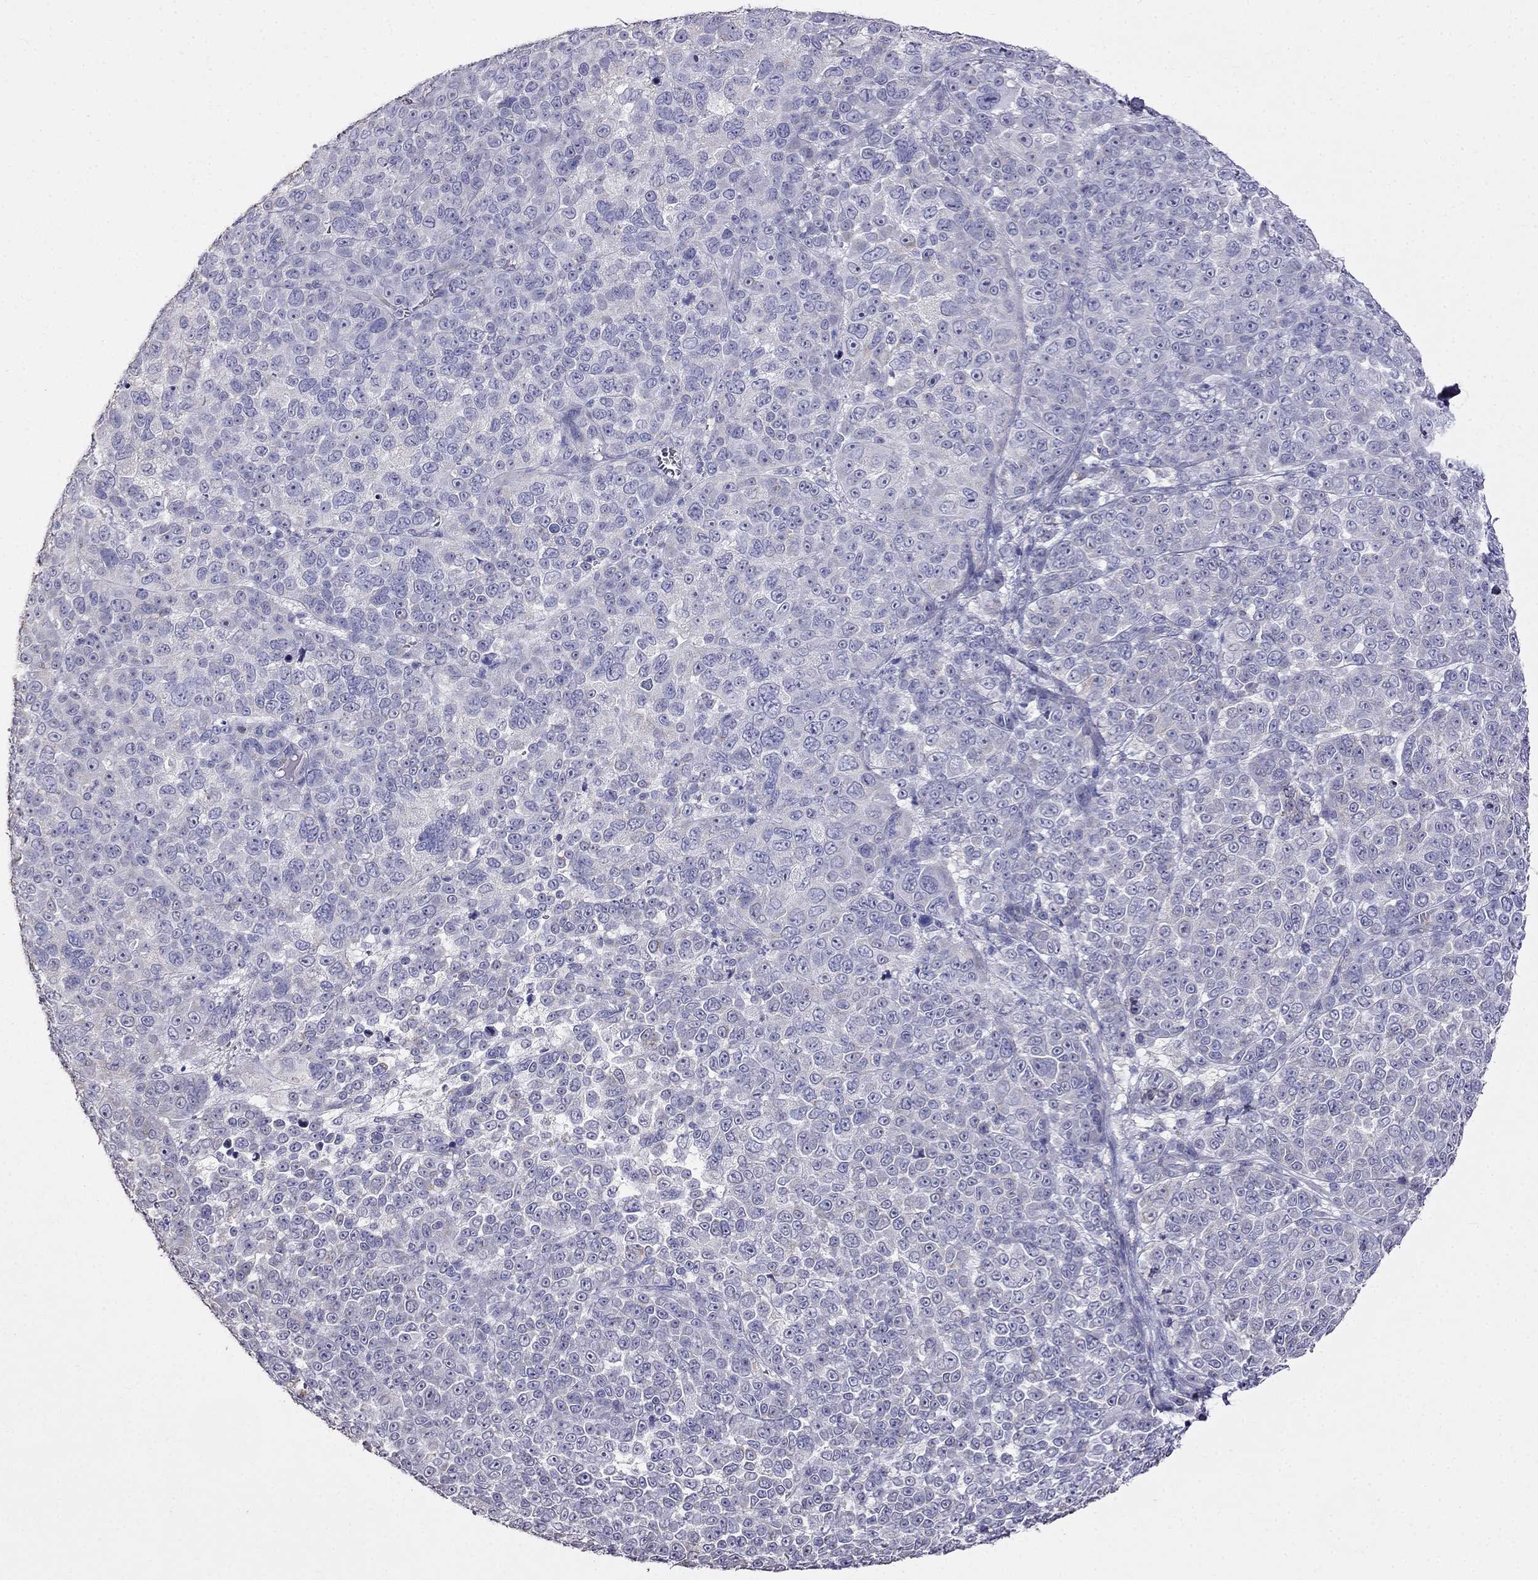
{"staining": {"intensity": "negative", "quantity": "none", "location": "none"}, "tissue": "melanoma", "cell_type": "Tumor cells", "image_type": "cancer", "snomed": [{"axis": "morphology", "description": "Malignant melanoma, NOS"}, {"axis": "topography", "description": "Skin"}], "caption": "Human melanoma stained for a protein using IHC shows no positivity in tumor cells.", "gene": "AK5", "patient": {"sex": "female", "age": 95}}